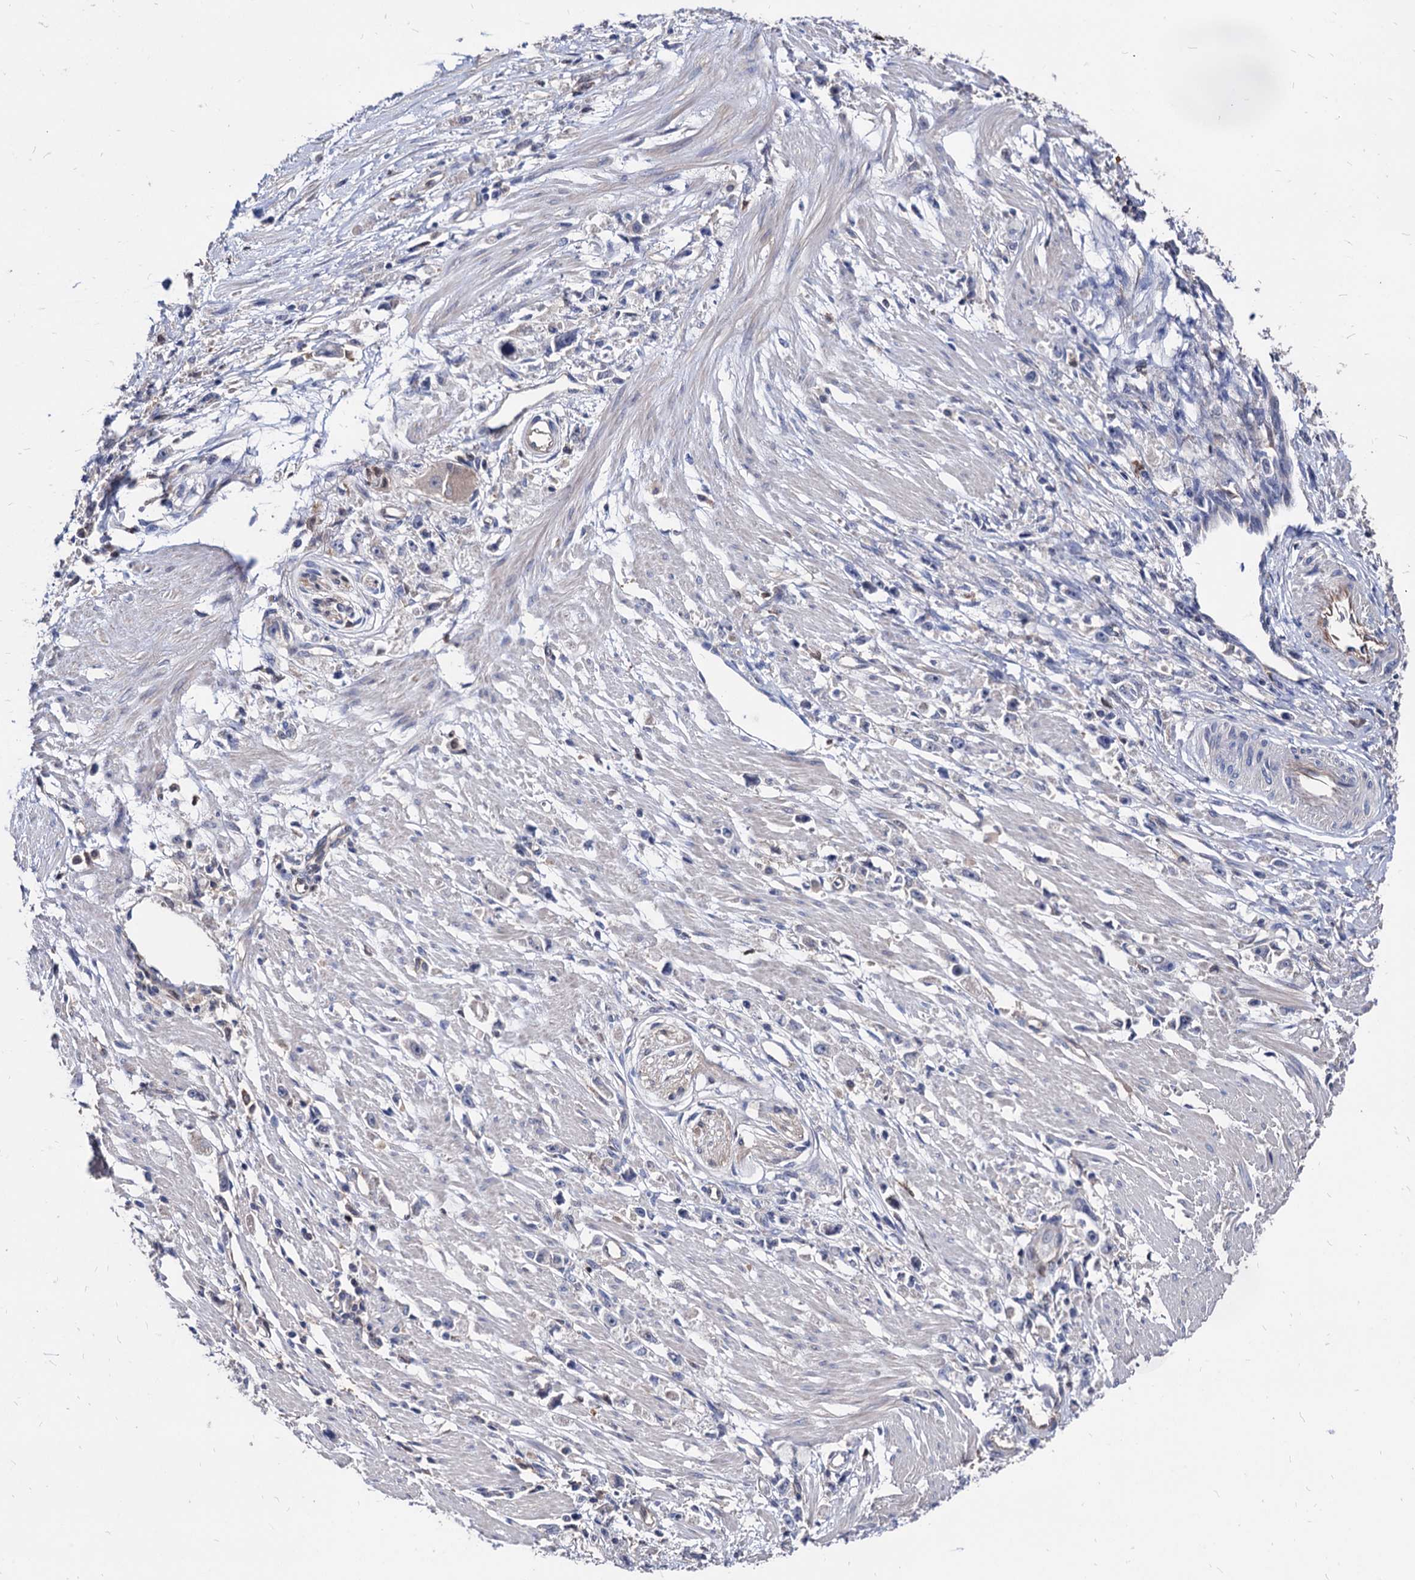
{"staining": {"intensity": "negative", "quantity": "none", "location": "none"}, "tissue": "stomach cancer", "cell_type": "Tumor cells", "image_type": "cancer", "snomed": [{"axis": "morphology", "description": "Adenocarcinoma, NOS"}, {"axis": "topography", "description": "Stomach"}], "caption": "An immunohistochemistry (IHC) micrograph of adenocarcinoma (stomach) is shown. There is no staining in tumor cells of adenocarcinoma (stomach).", "gene": "CPPED1", "patient": {"sex": "female", "age": 59}}